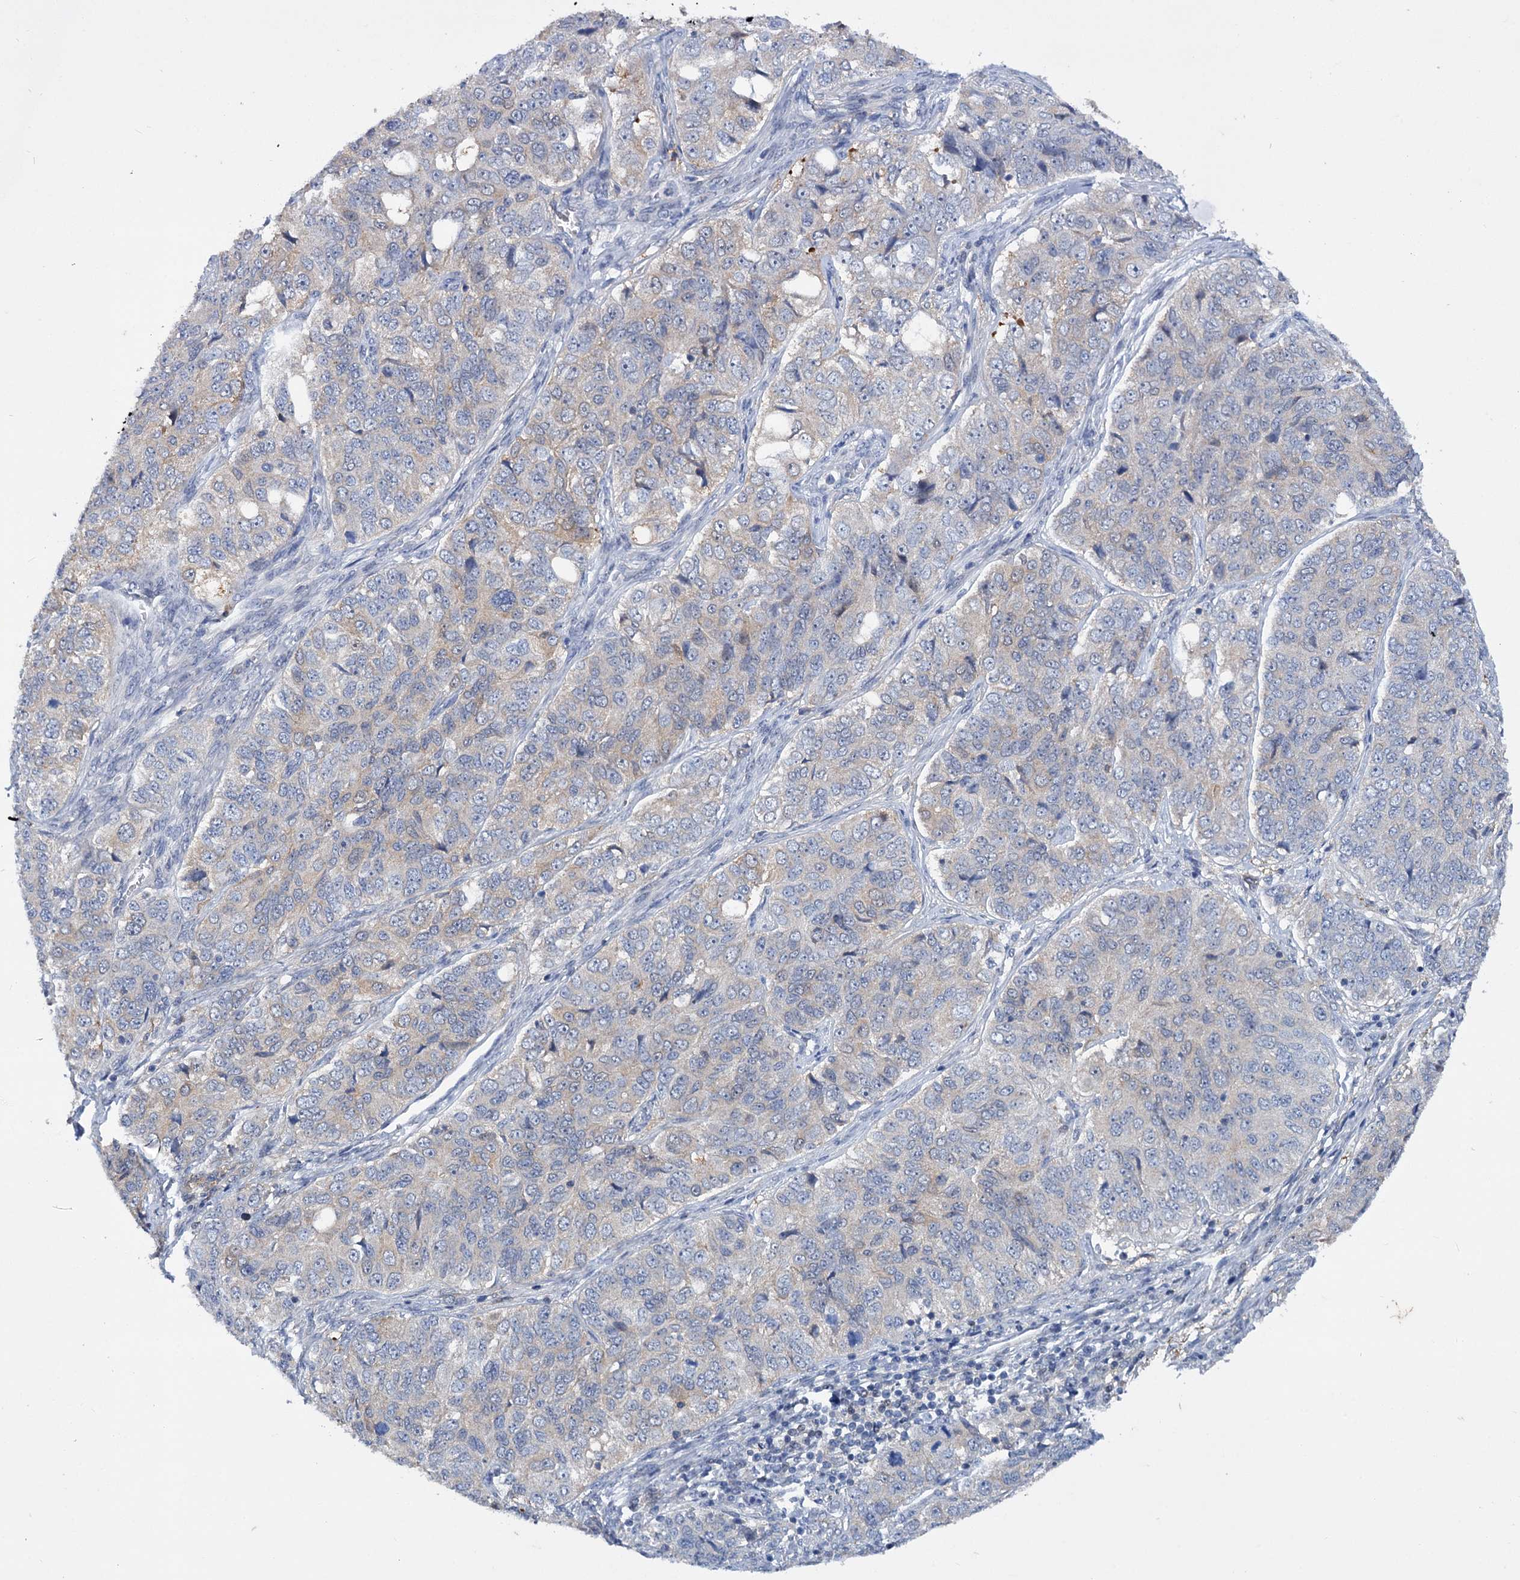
{"staining": {"intensity": "negative", "quantity": "none", "location": "none"}, "tissue": "ovarian cancer", "cell_type": "Tumor cells", "image_type": "cancer", "snomed": [{"axis": "morphology", "description": "Carcinoma, endometroid"}, {"axis": "topography", "description": "Ovary"}], "caption": "High magnification brightfield microscopy of ovarian endometroid carcinoma stained with DAB (3,3'-diaminobenzidine) (brown) and counterstained with hematoxylin (blue): tumor cells show no significant expression.", "gene": "MID1IP1", "patient": {"sex": "female", "age": 51}}